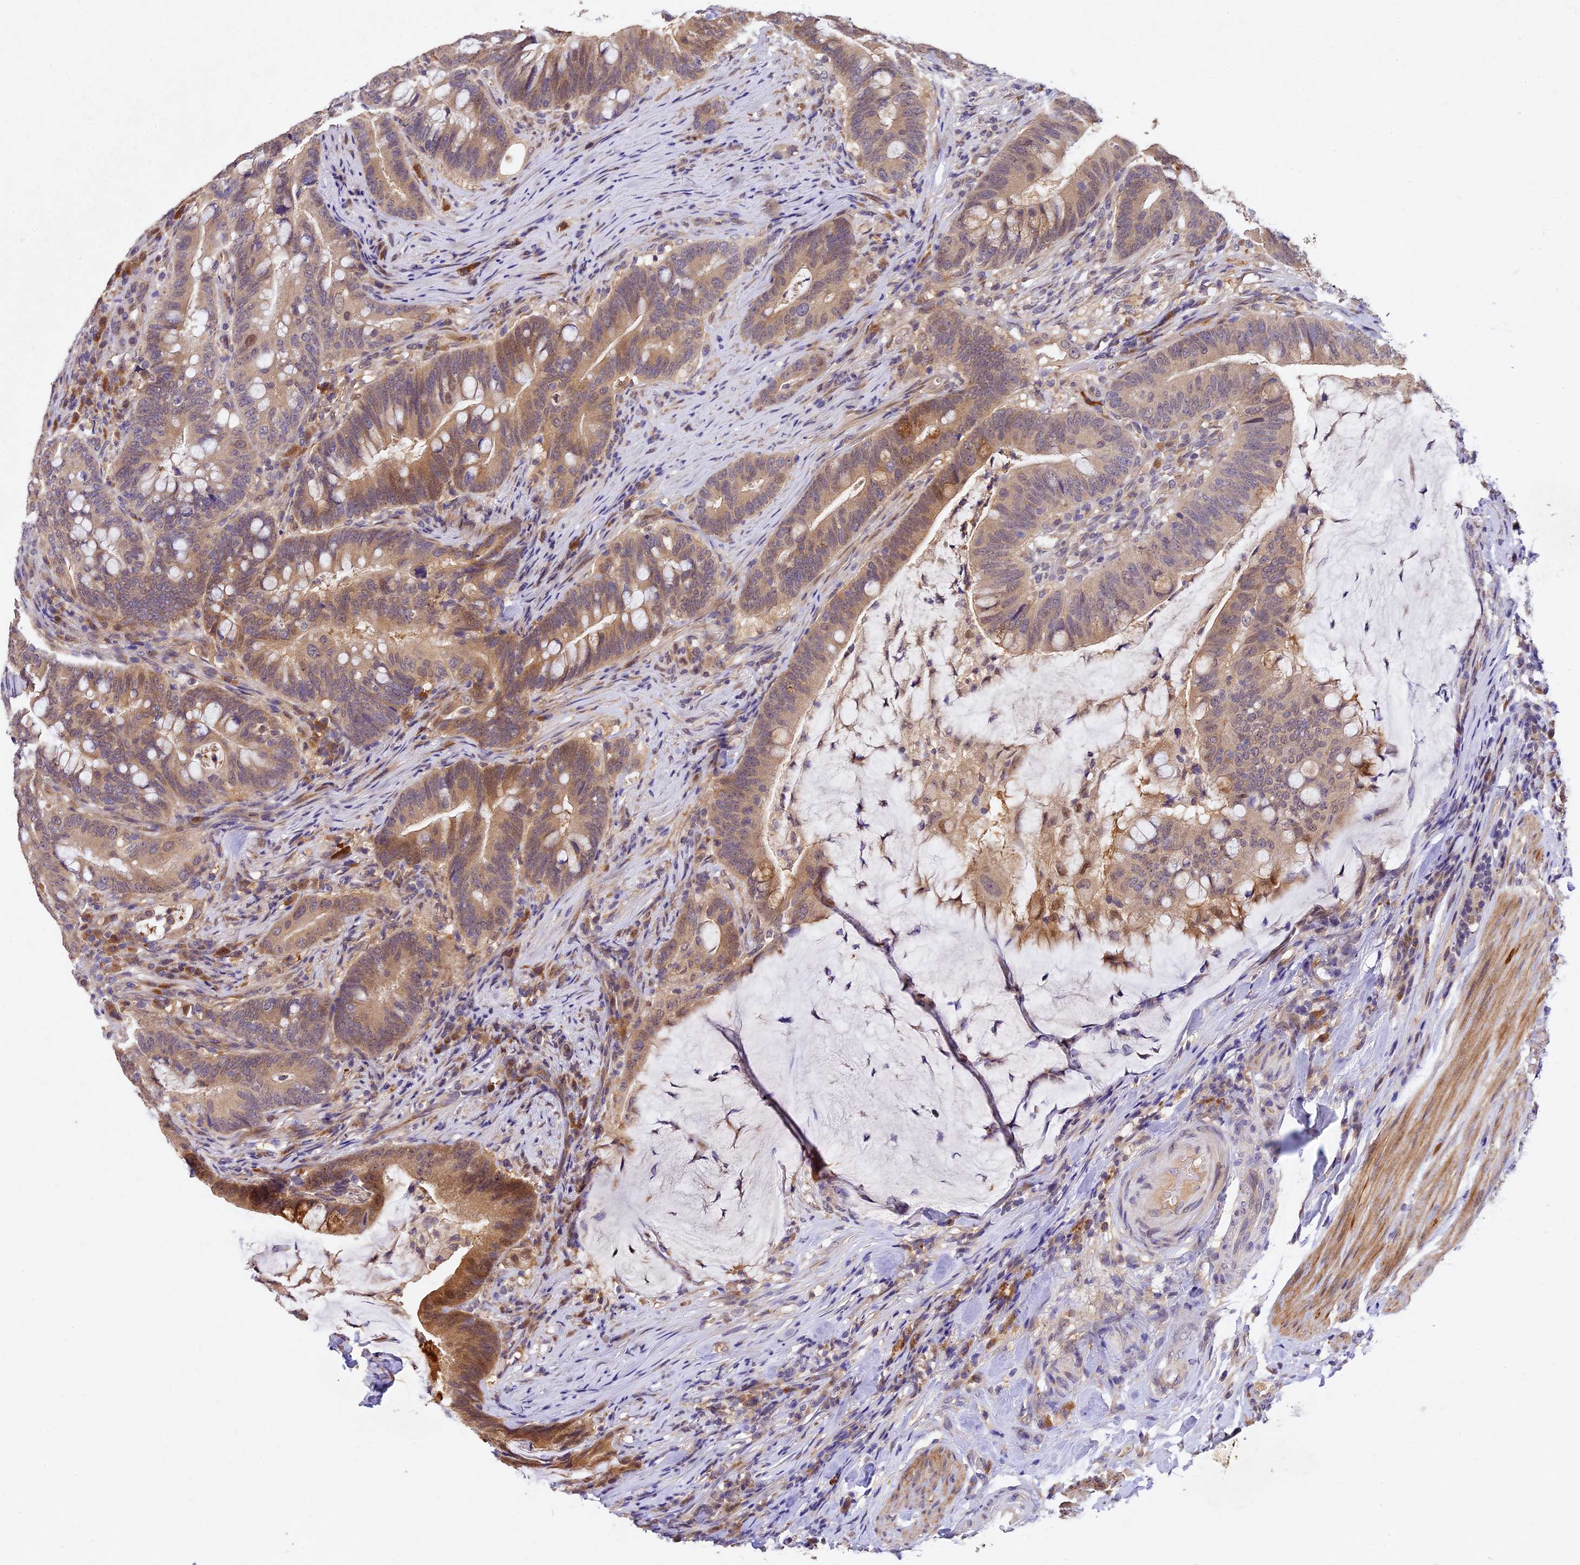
{"staining": {"intensity": "weak", "quantity": "25%-75%", "location": "cytoplasmic/membranous"}, "tissue": "colorectal cancer", "cell_type": "Tumor cells", "image_type": "cancer", "snomed": [{"axis": "morphology", "description": "Adenocarcinoma, NOS"}, {"axis": "topography", "description": "Colon"}], "caption": "Protein expression by immunohistochemistry (IHC) shows weak cytoplasmic/membranous staining in about 25%-75% of tumor cells in adenocarcinoma (colorectal).", "gene": "TMEM39B", "patient": {"sex": "female", "age": 66}}